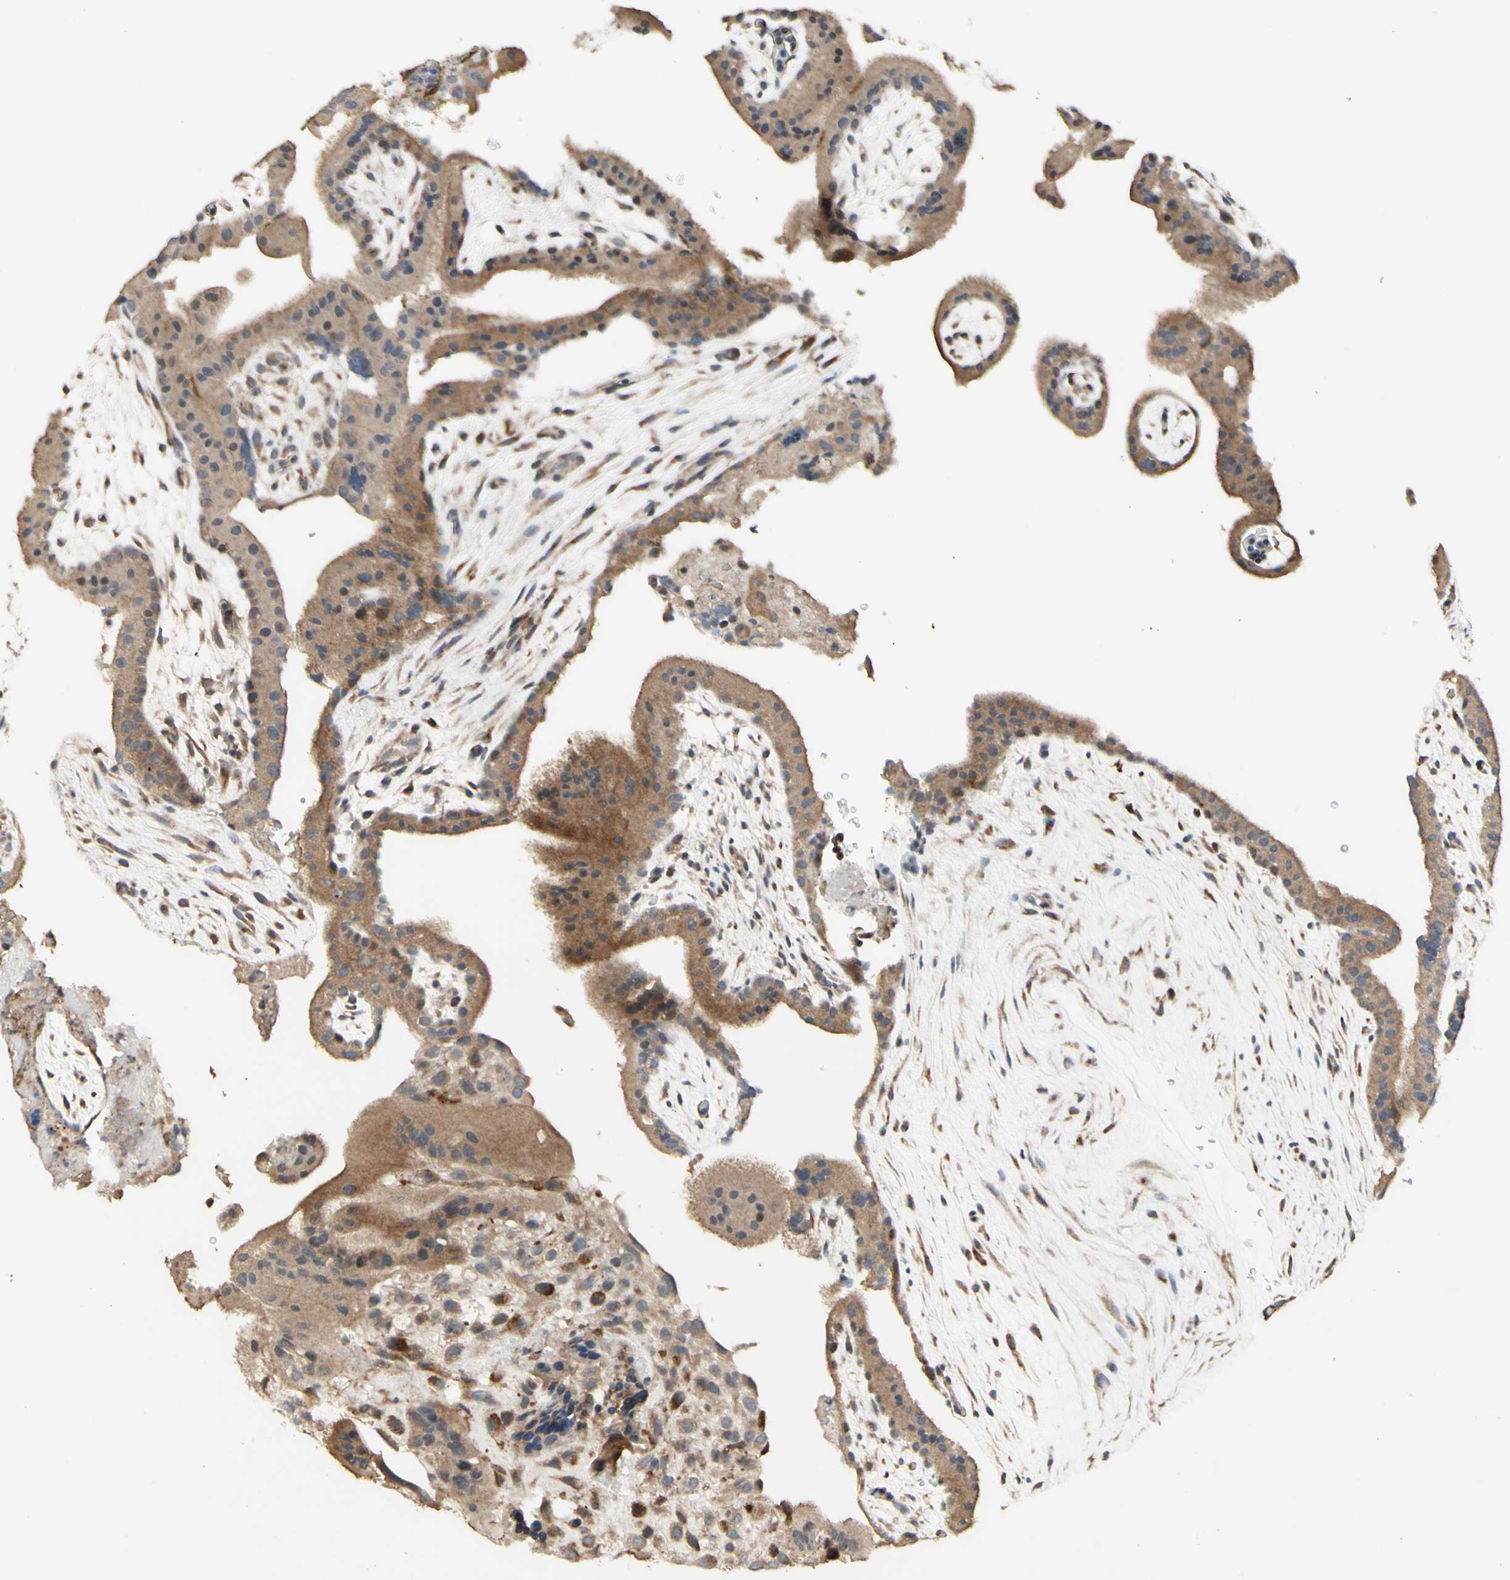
{"staining": {"intensity": "moderate", "quantity": ">75%", "location": "cytoplasmic/membranous"}, "tissue": "placenta", "cell_type": "Decidual cells", "image_type": "normal", "snomed": [{"axis": "morphology", "description": "Normal tissue, NOS"}, {"axis": "topography", "description": "Placenta"}], "caption": "IHC micrograph of normal placenta: human placenta stained using IHC reveals medium levels of moderate protein expression localized specifically in the cytoplasmic/membranous of decidual cells, appearing as a cytoplasmic/membranous brown color.", "gene": "ZW10", "patient": {"sex": "female", "age": 19}}